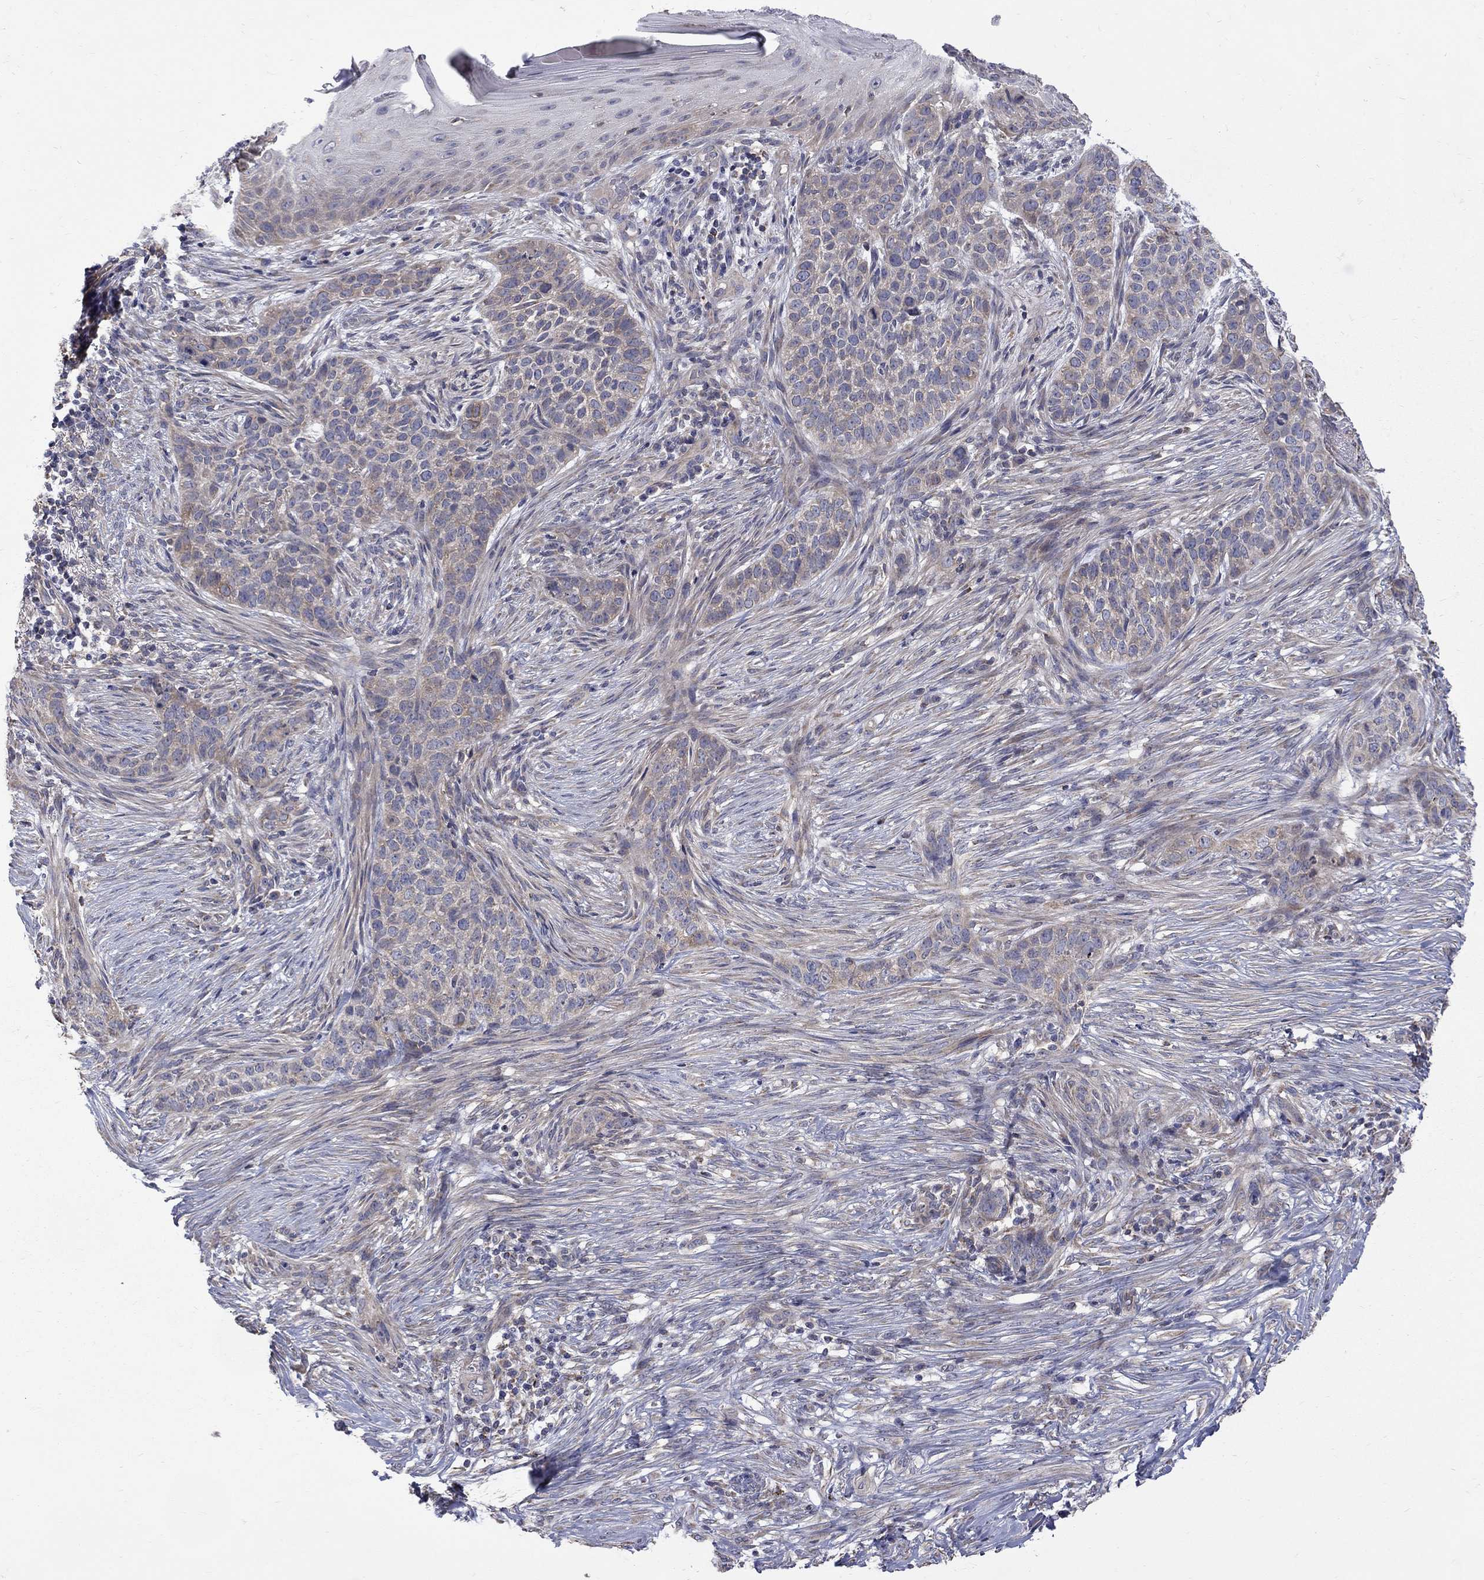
{"staining": {"intensity": "weak", "quantity": "25%-75%", "location": "cytoplasmic/membranous"}, "tissue": "skin cancer", "cell_type": "Tumor cells", "image_type": "cancer", "snomed": [{"axis": "morphology", "description": "Squamous cell carcinoma, NOS"}, {"axis": "topography", "description": "Skin"}], "caption": "Tumor cells demonstrate low levels of weak cytoplasmic/membranous positivity in approximately 25%-75% of cells in skin squamous cell carcinoma.", "gene": "SH2B1", "patient": {"sex": "male", "age": 88}}